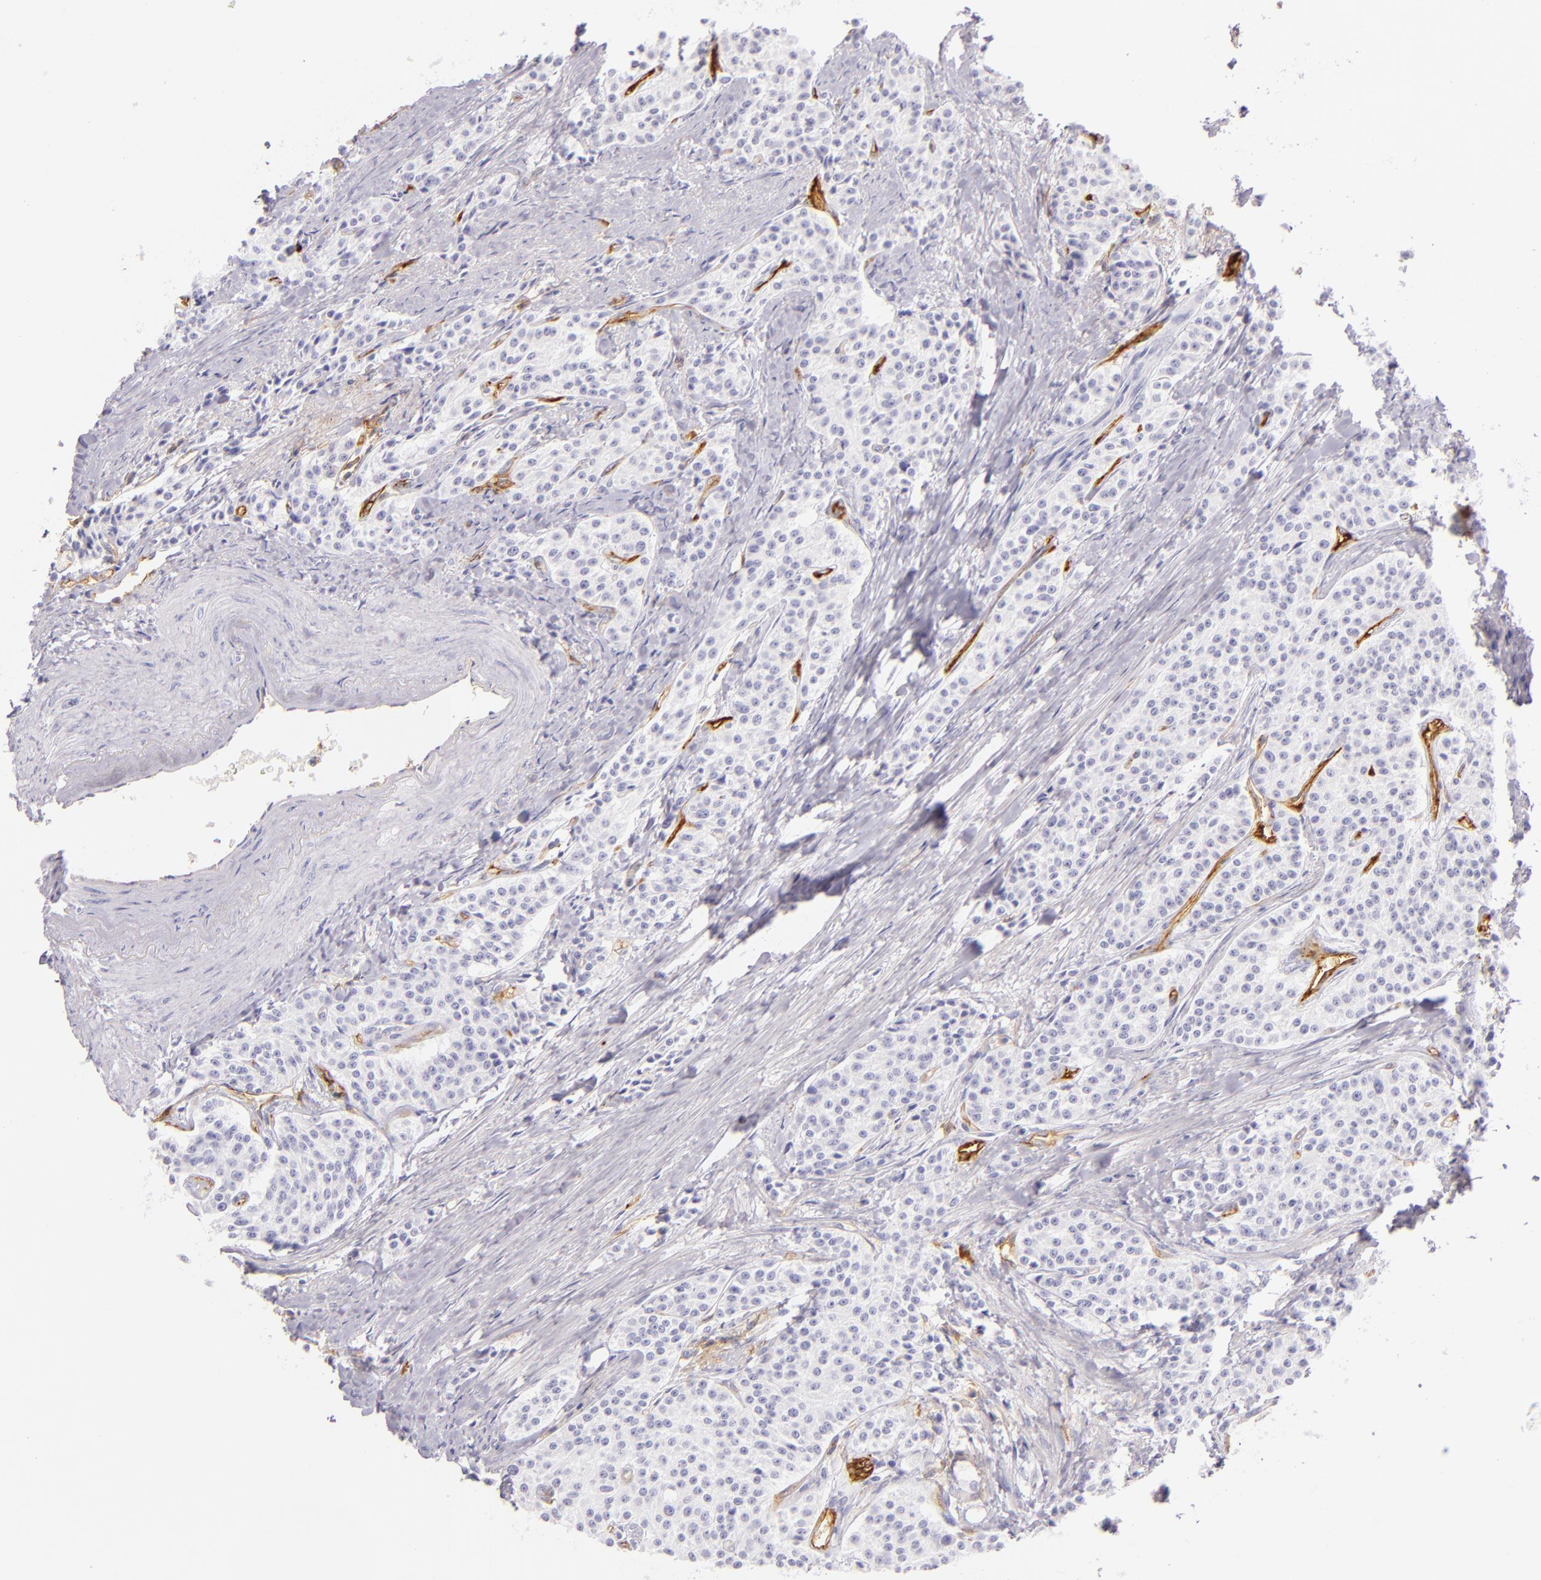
{"staining": {"intensity": "negative", "quantity": "none", "location": "none"}, "tissue": "carcinoid", "cell_type": "Tumor cells", "image_type": "cancer", "snomed": [{"axis": "morphology", "description": "Carcinoid, malignant, NOS"}, {"axis": "topography", "description": "Stomach"}], "caption": "Micrograph shows no significant protein positivity in tumor cells of carcinoid.", "gene": "ICAM1", "patient": {"sex": "female", "age": 76}}